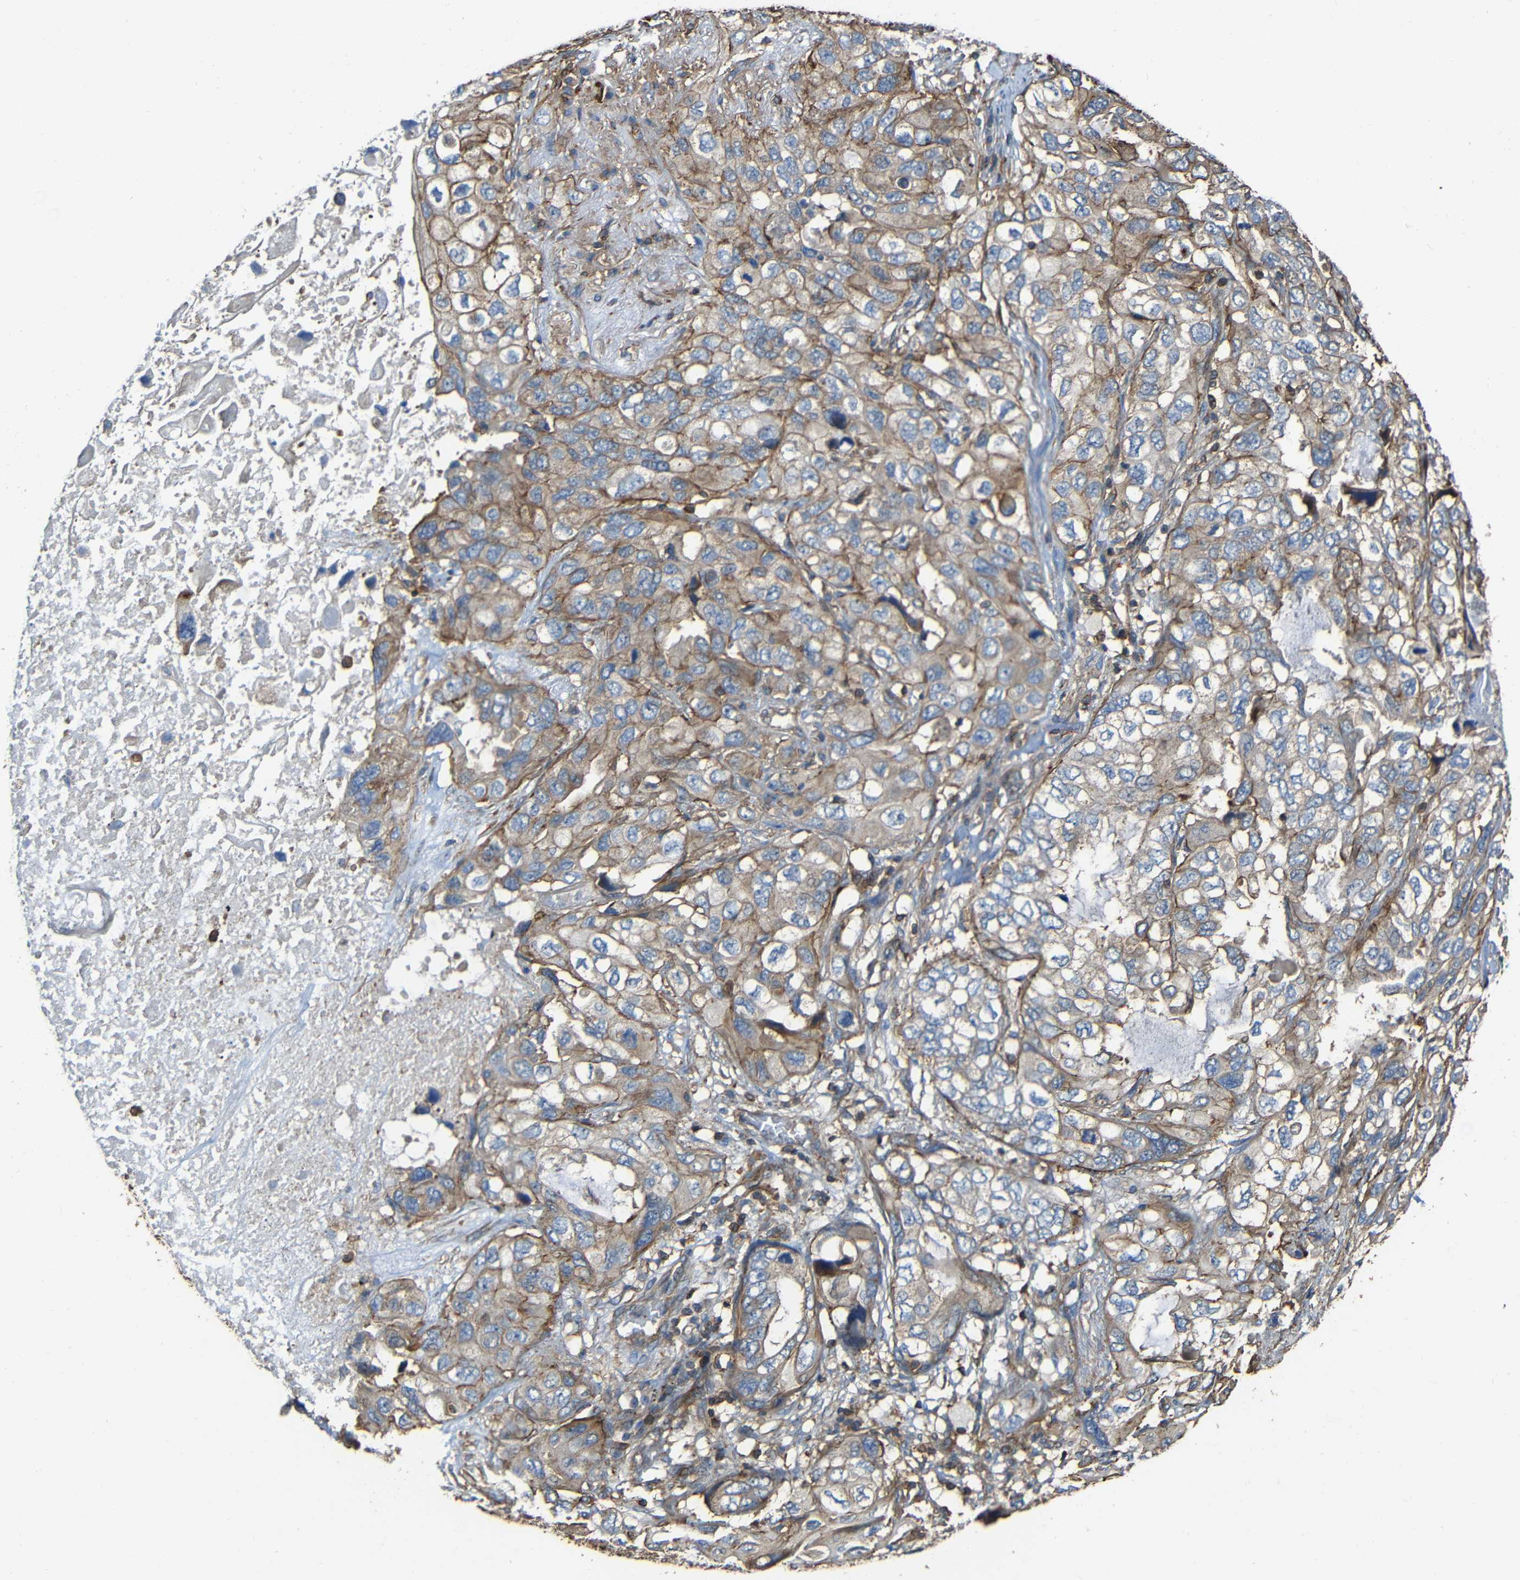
{"staining": {"intensity": "weak", "quantity": ">75%", "location": "cytoplasmic/membranous"}, "tissue": "lung cancer", "cell_type": "Tumor cells", "image_type": "cancer", "snomed": [{"axis": "morphology", "description": "Squamous cell carcinoma, NOS"}, {"axis": "topography", "description": "Lung"}], "caption": "Lung squamous cell carcinoma stained for a protein shows weak cytoplasmic/membranous positivity in tumor cells.", "gene": "RHOT2", "patient": {"sex": "female", "age": 73}}